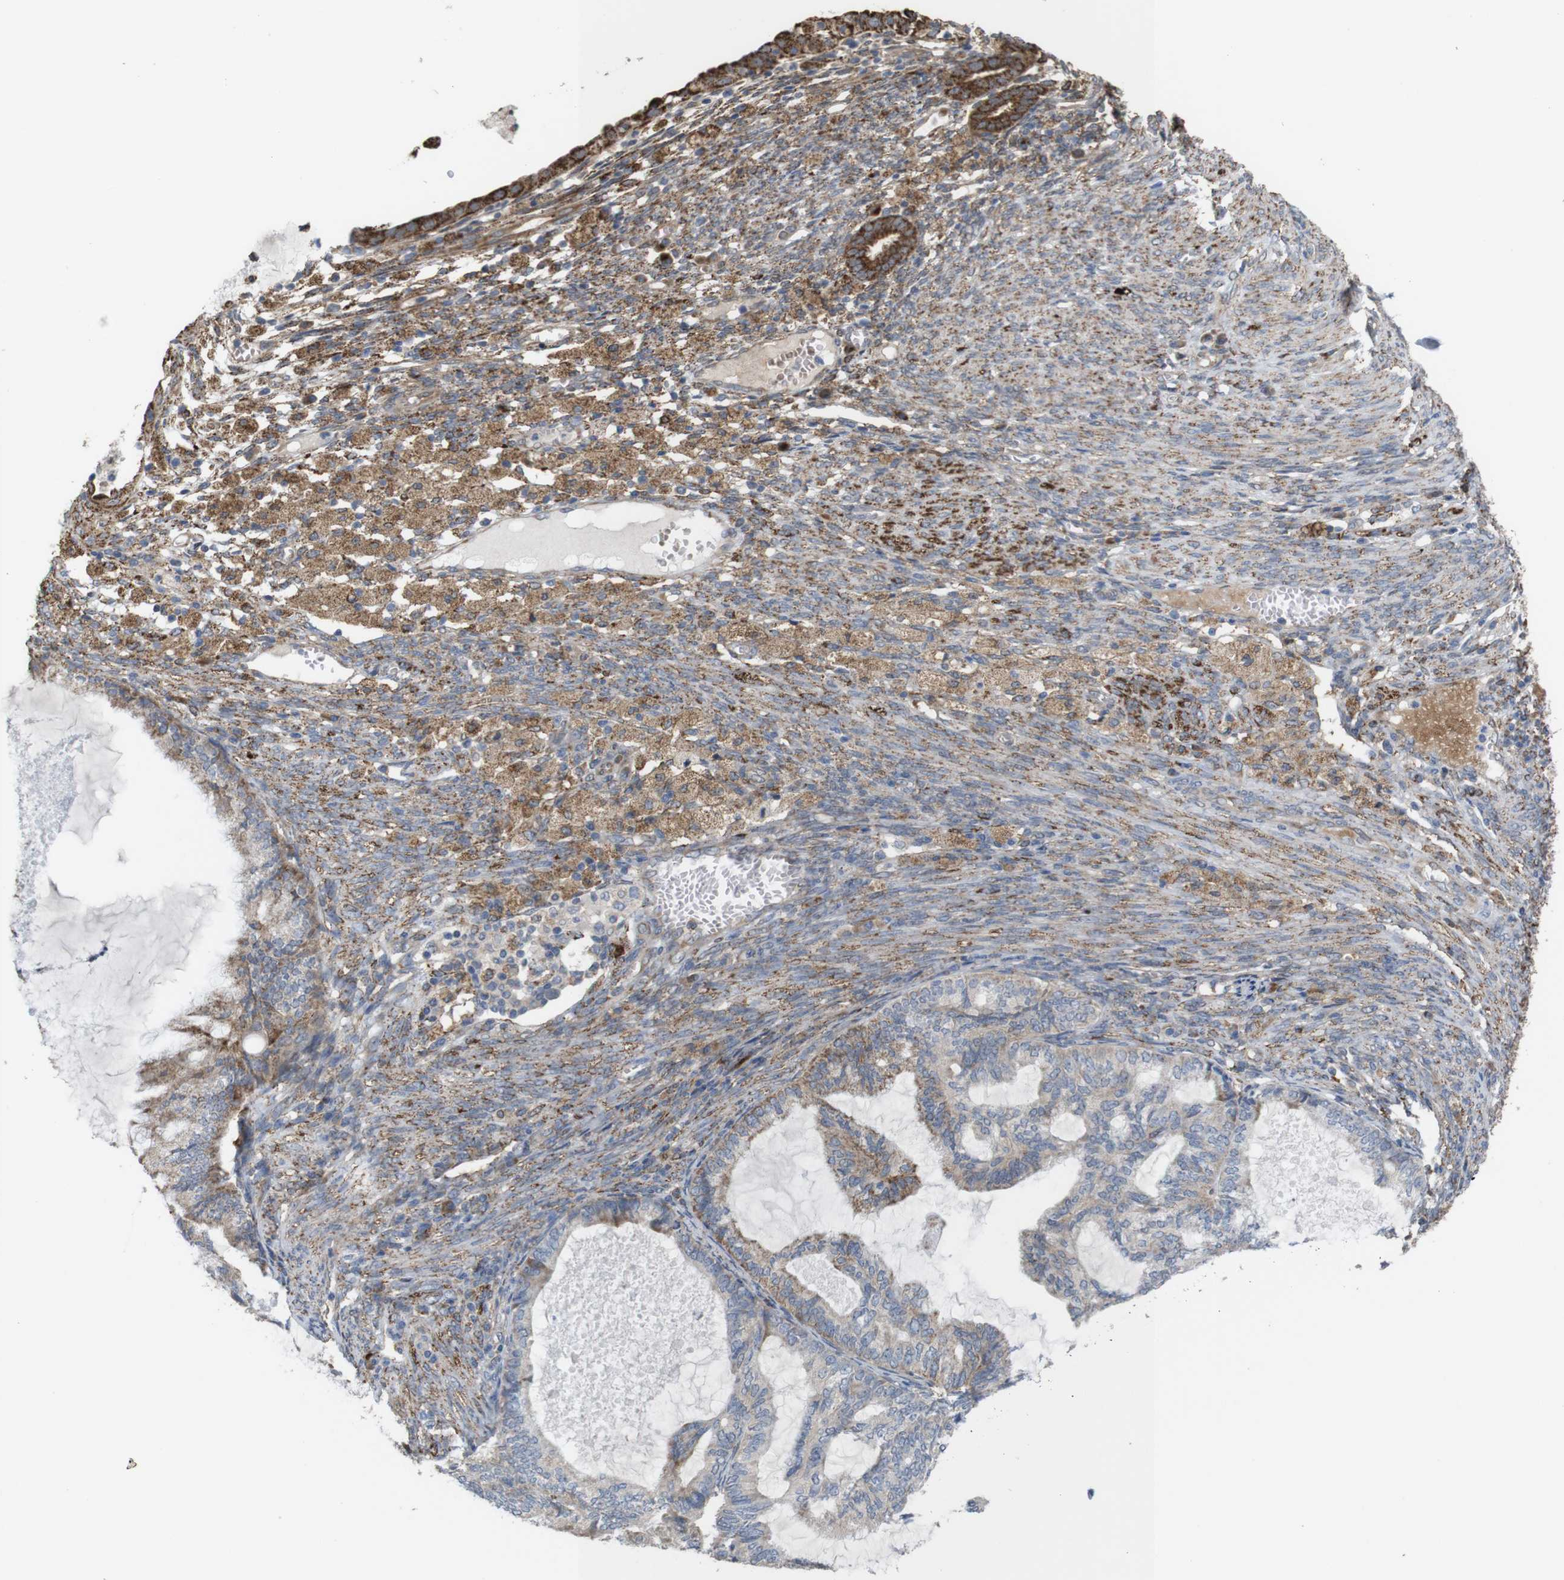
{"staining": {"intensity": "weak", "quantity": "25%-75%", "location": "cytoplasmic/membranous"}, "tissue": "cervical cancer", "cell_type": "Tumor cells", "image_type": "cancer", "snomed": [{"axis": "morphology", "description": "Normal tissue, NOS"}, {"axis": "morphology", "description": "Adenocarcinoma, NOS"}, {"axis": "topography", "description": "Cervix"}, {"axis": "topography", "description": "Endometrium"}], "caption": "Tumor cells reveal low levels of weak cytoplasmic/membranous staining in approximately 25%-75% of cells in human cervical cancer.", "gene": "PTPRR", "patient": {"sex": "female", "age": 86}}